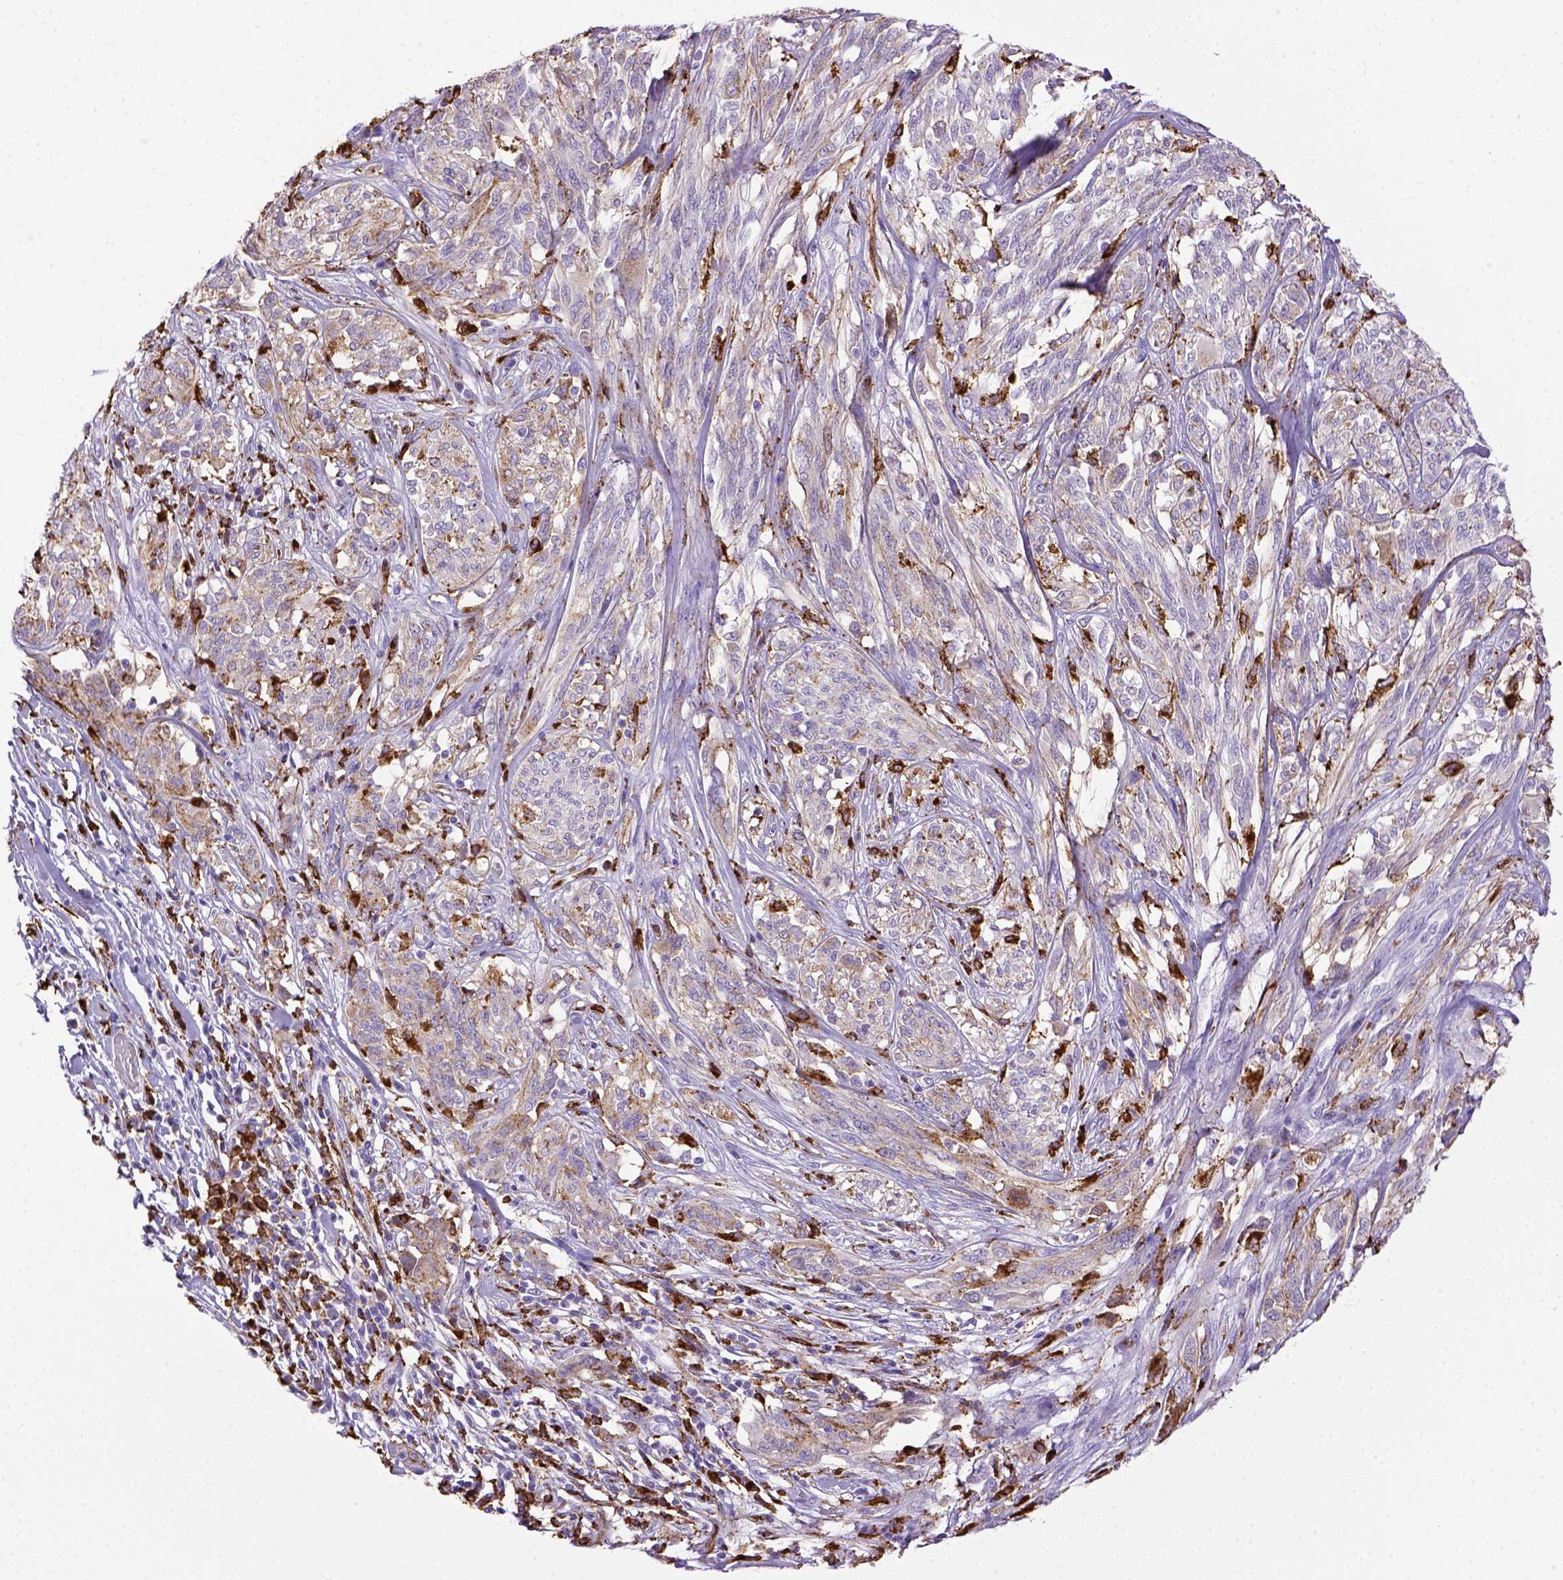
{"staining": {"intensity": "negative", "quantity": "none", "location": "none"}, "tissue": "melanoma", "cell_type": "Tumor cells", "image_type": "cancer", "snomed": [{"axis": "morphology", "description": "Malignant melanoma, NOS"}, {"axis": "topography", "description": "Skin"}], "caption": "This is an immunohistochemistry (IHC) photomicrograph of human melanoma. There is no expression in tumor cells.", "gene": "CD68", "patient": {"sex": "female", "age": 91}}